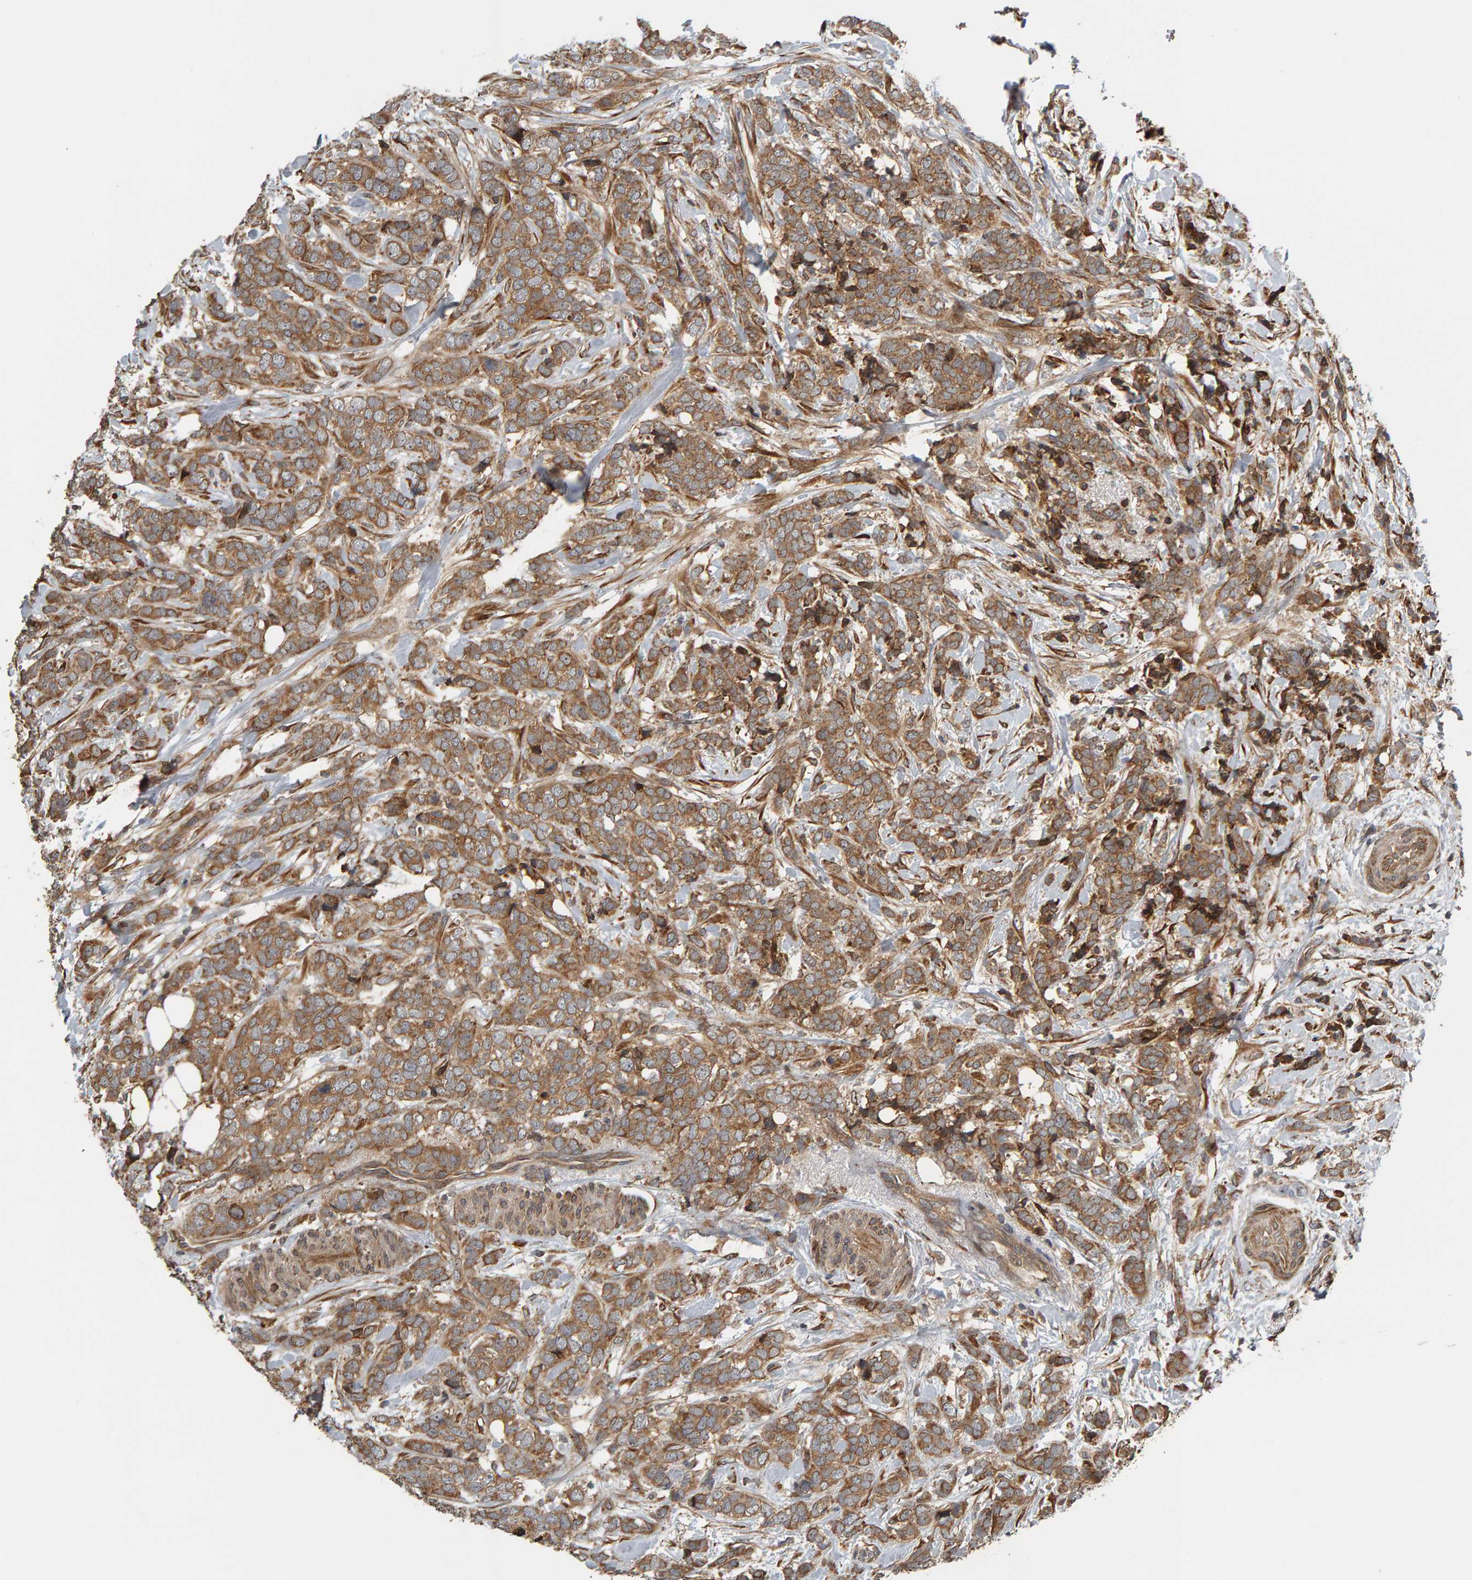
{"staining": {"intensity": "moderate", "quantity": ">75%", "location": "cytoplasmic/membranous"}, "tissue": "breast cancer", "cell_type": "Tumor cells", "image_type": "cancer", "snomed": [{"axis": "morphology", "description": "Lobular carcinoma"}, {"axis": "topography", "description": "Skin"}, {"axis": "topography", "description": "Breast"}], "caption": "Breast cancer (lobular carcinoma) stained for a protein shows moderate cytoplasmic/membranous positivity in tumor cells. The staining was performed using DAB to visualize the protein expression in brown, while the nuclei were stained in blue with hematoxylin (Magnification: 20x).", "gene": "ZFAND1", "patient": {"sex": "female", "age": 46}}